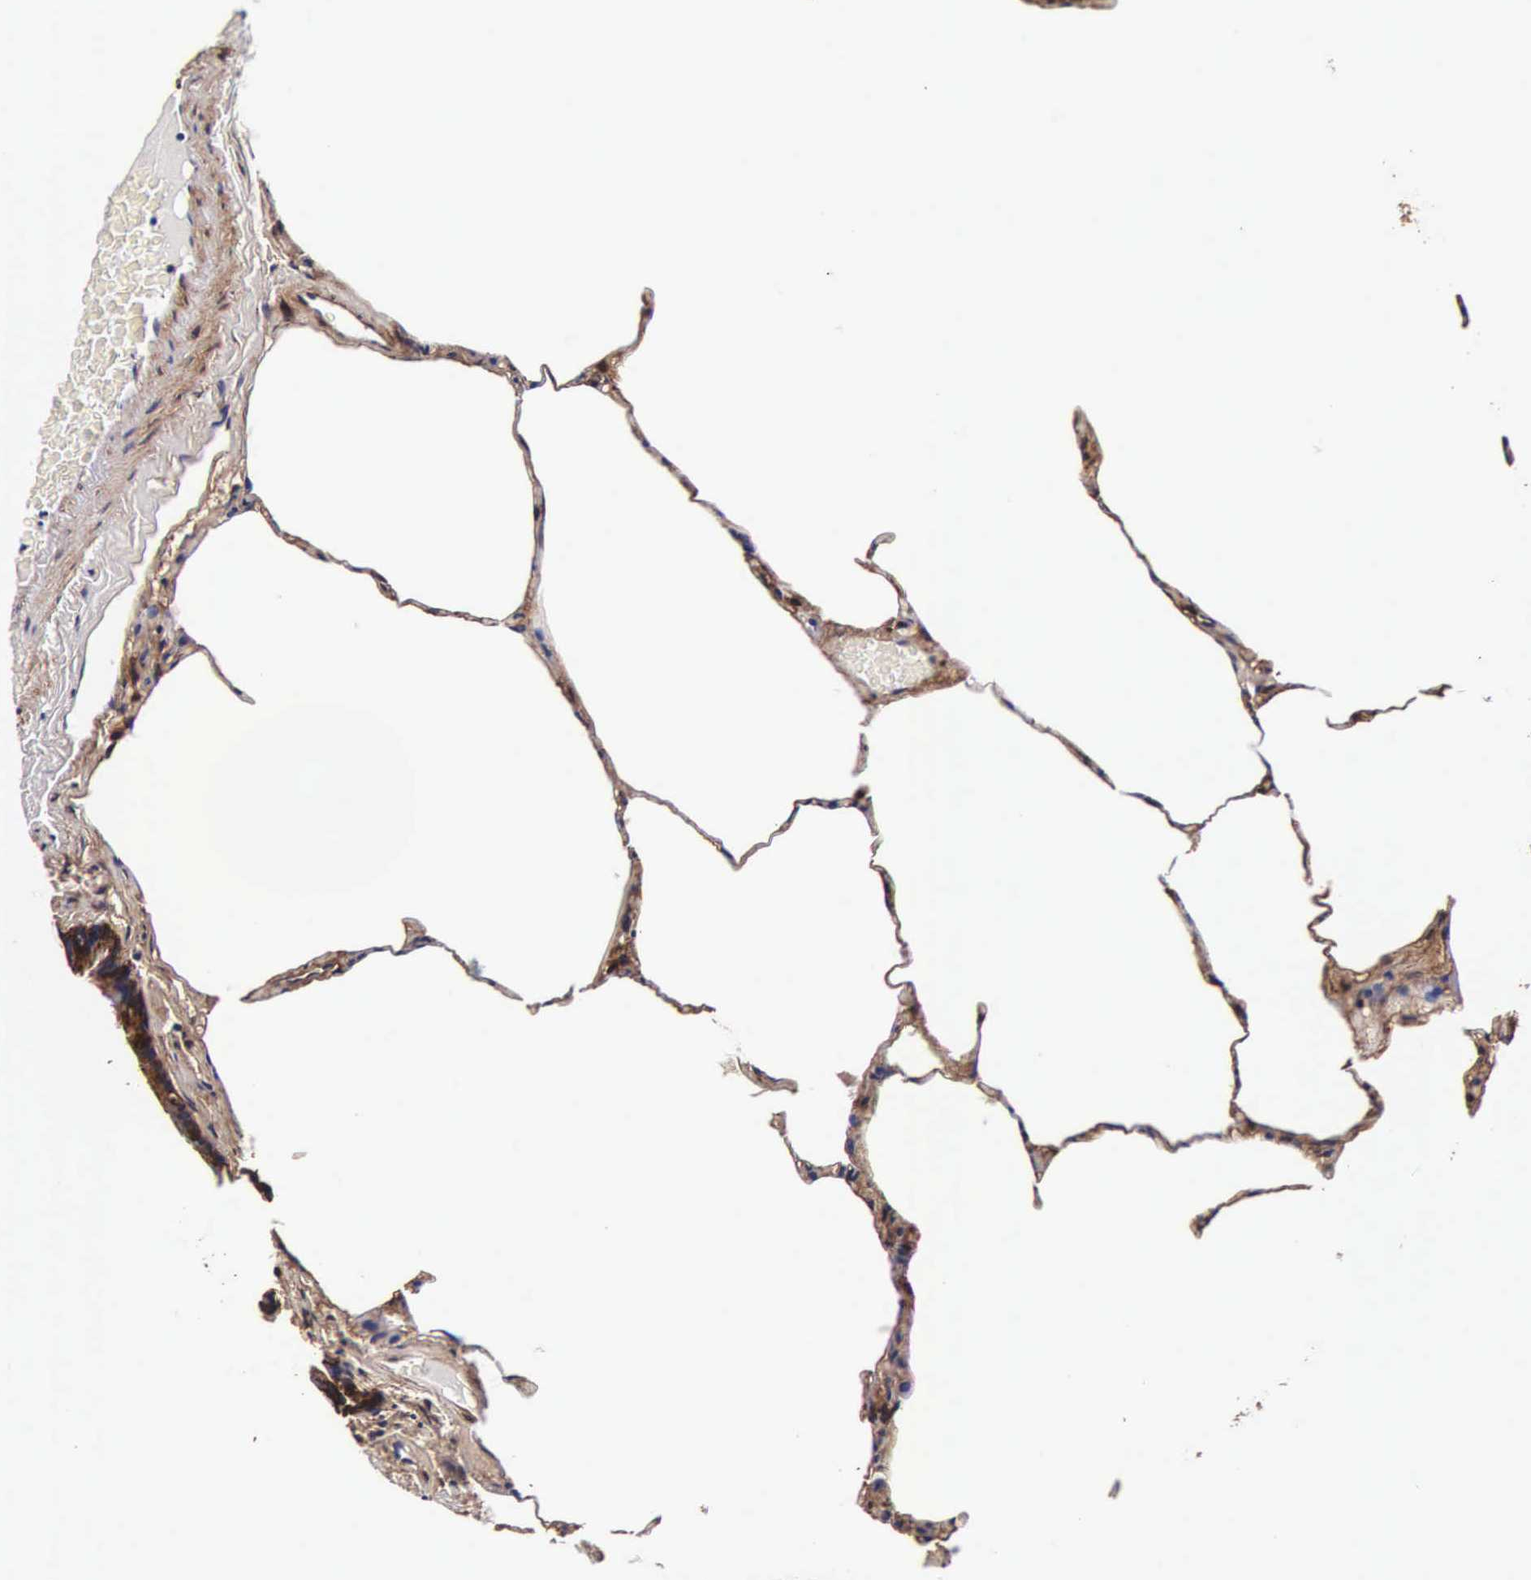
{"staining": {"intensity": "moderate", "quantity": "25%-75%", "location": "cytoplasmic/membranous,nuclear"}, "tissue": "lung", "cell_type": "Alveolar cells", "image_type": "normal", "snomed": [{"axis": "morphology", "description": "Normal tissue, NOS"}, {"axis": "topography", "description": "Lung"}], "caption": "Immunohistochemistry (IHC) image of normal lung: human lung stained using immunohistochemistry (IHC) exhibits medium levels of moderate protein expression localized specifically in the cytoplasmic/membranous,nuclear of alveolar cells, appearing as a cytoplasmic/membranous,nuclear brown color.", "gene": "TECPR2", "patient": {"sex": "female", "age": 75}}